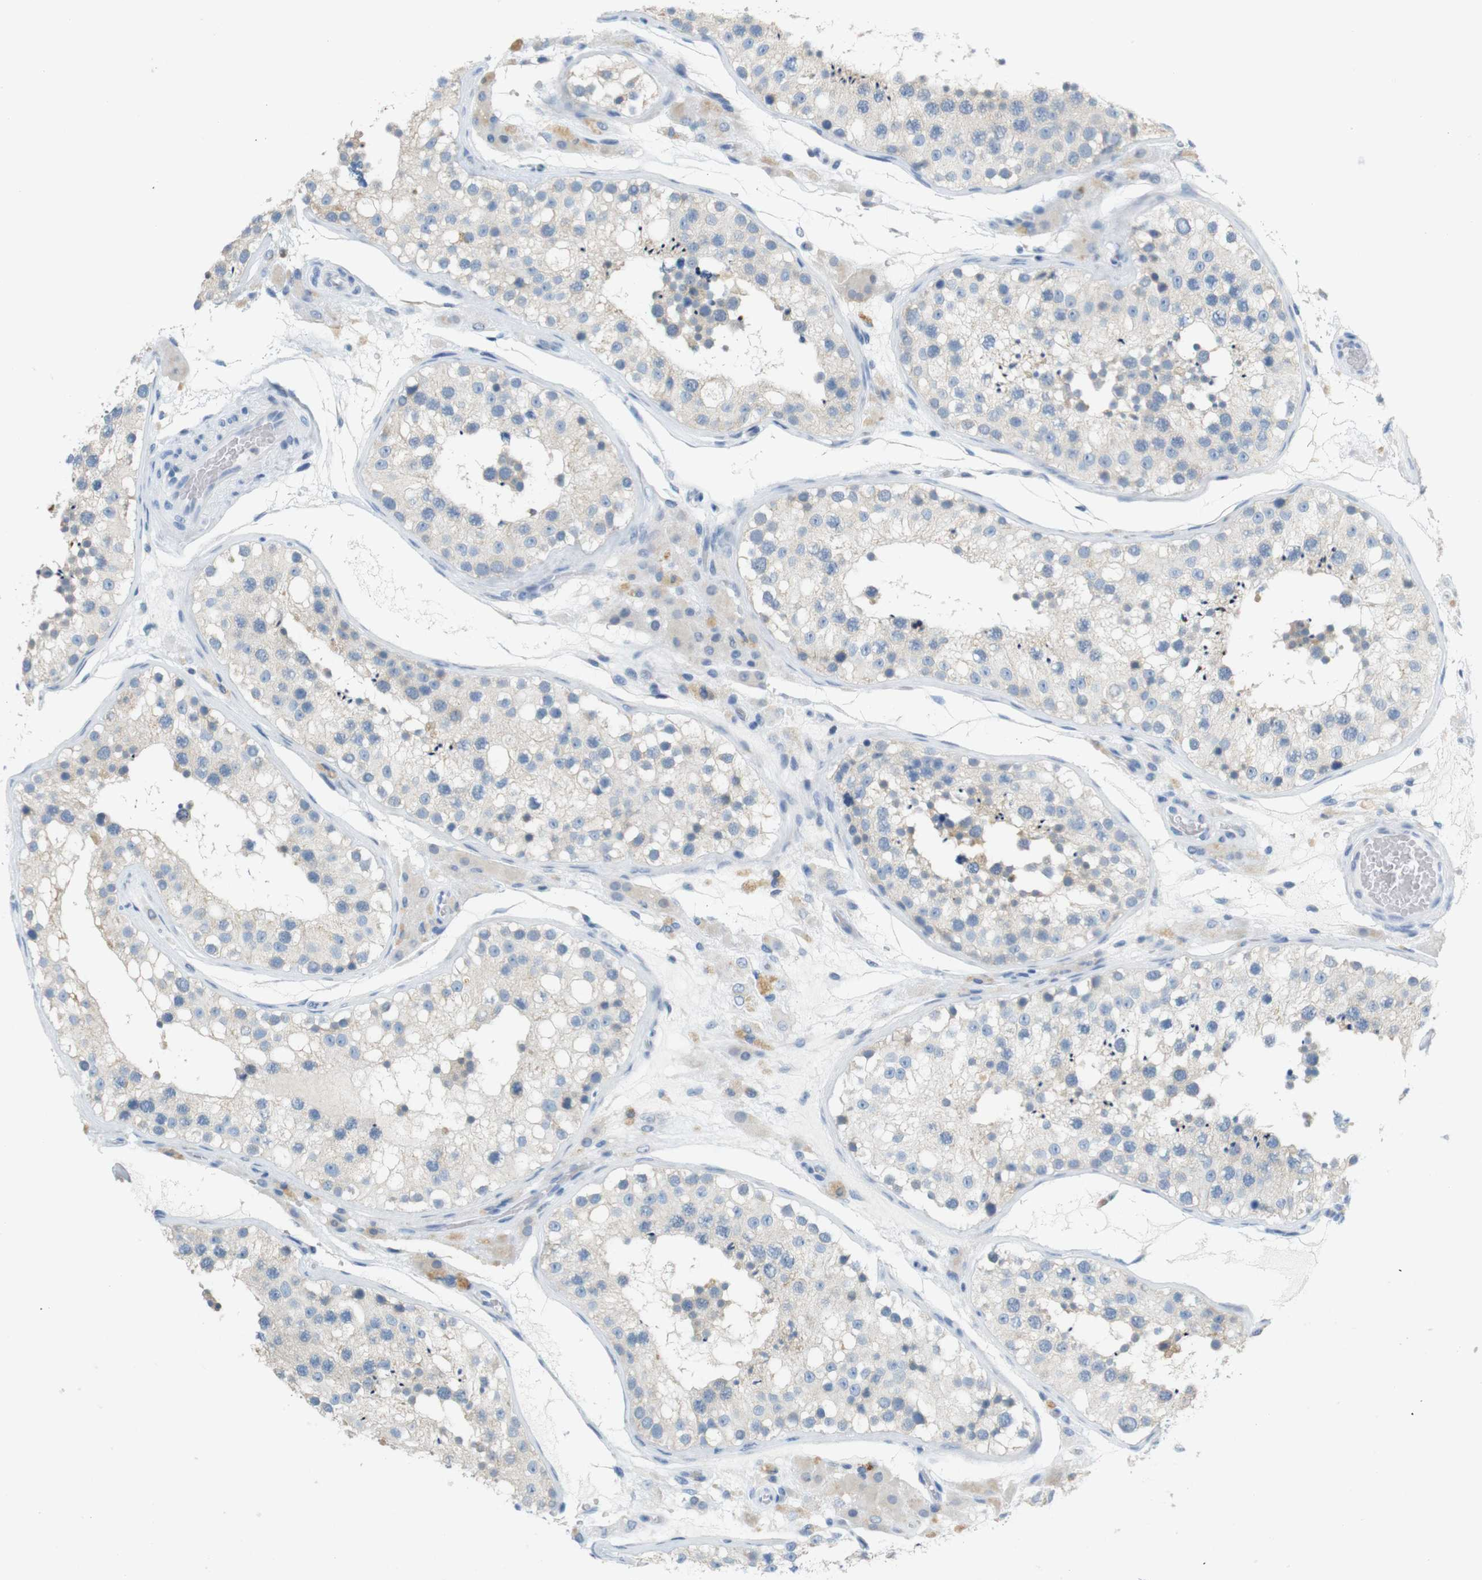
{"staining": {"intensity": "weak", "quantity": "25%-75%", "location": "cytoplasmic/membranous"}, "tissue": "testis", "cell_type": "Cells in seminiferous ducts", "image_type": "normal", "snomed": [{"axis": "morphology", "description": "Normal tissue, NOS"}, {"axis": "topography", "description": "Testis"}], "caption": "A brown stain shows weak cytoplasmic/membranous expression of a protein in cells in seminiferous ducts of unremarkable testis.", "gene": "LRRK2", "patient": {"sex": "male", "age": 26}}